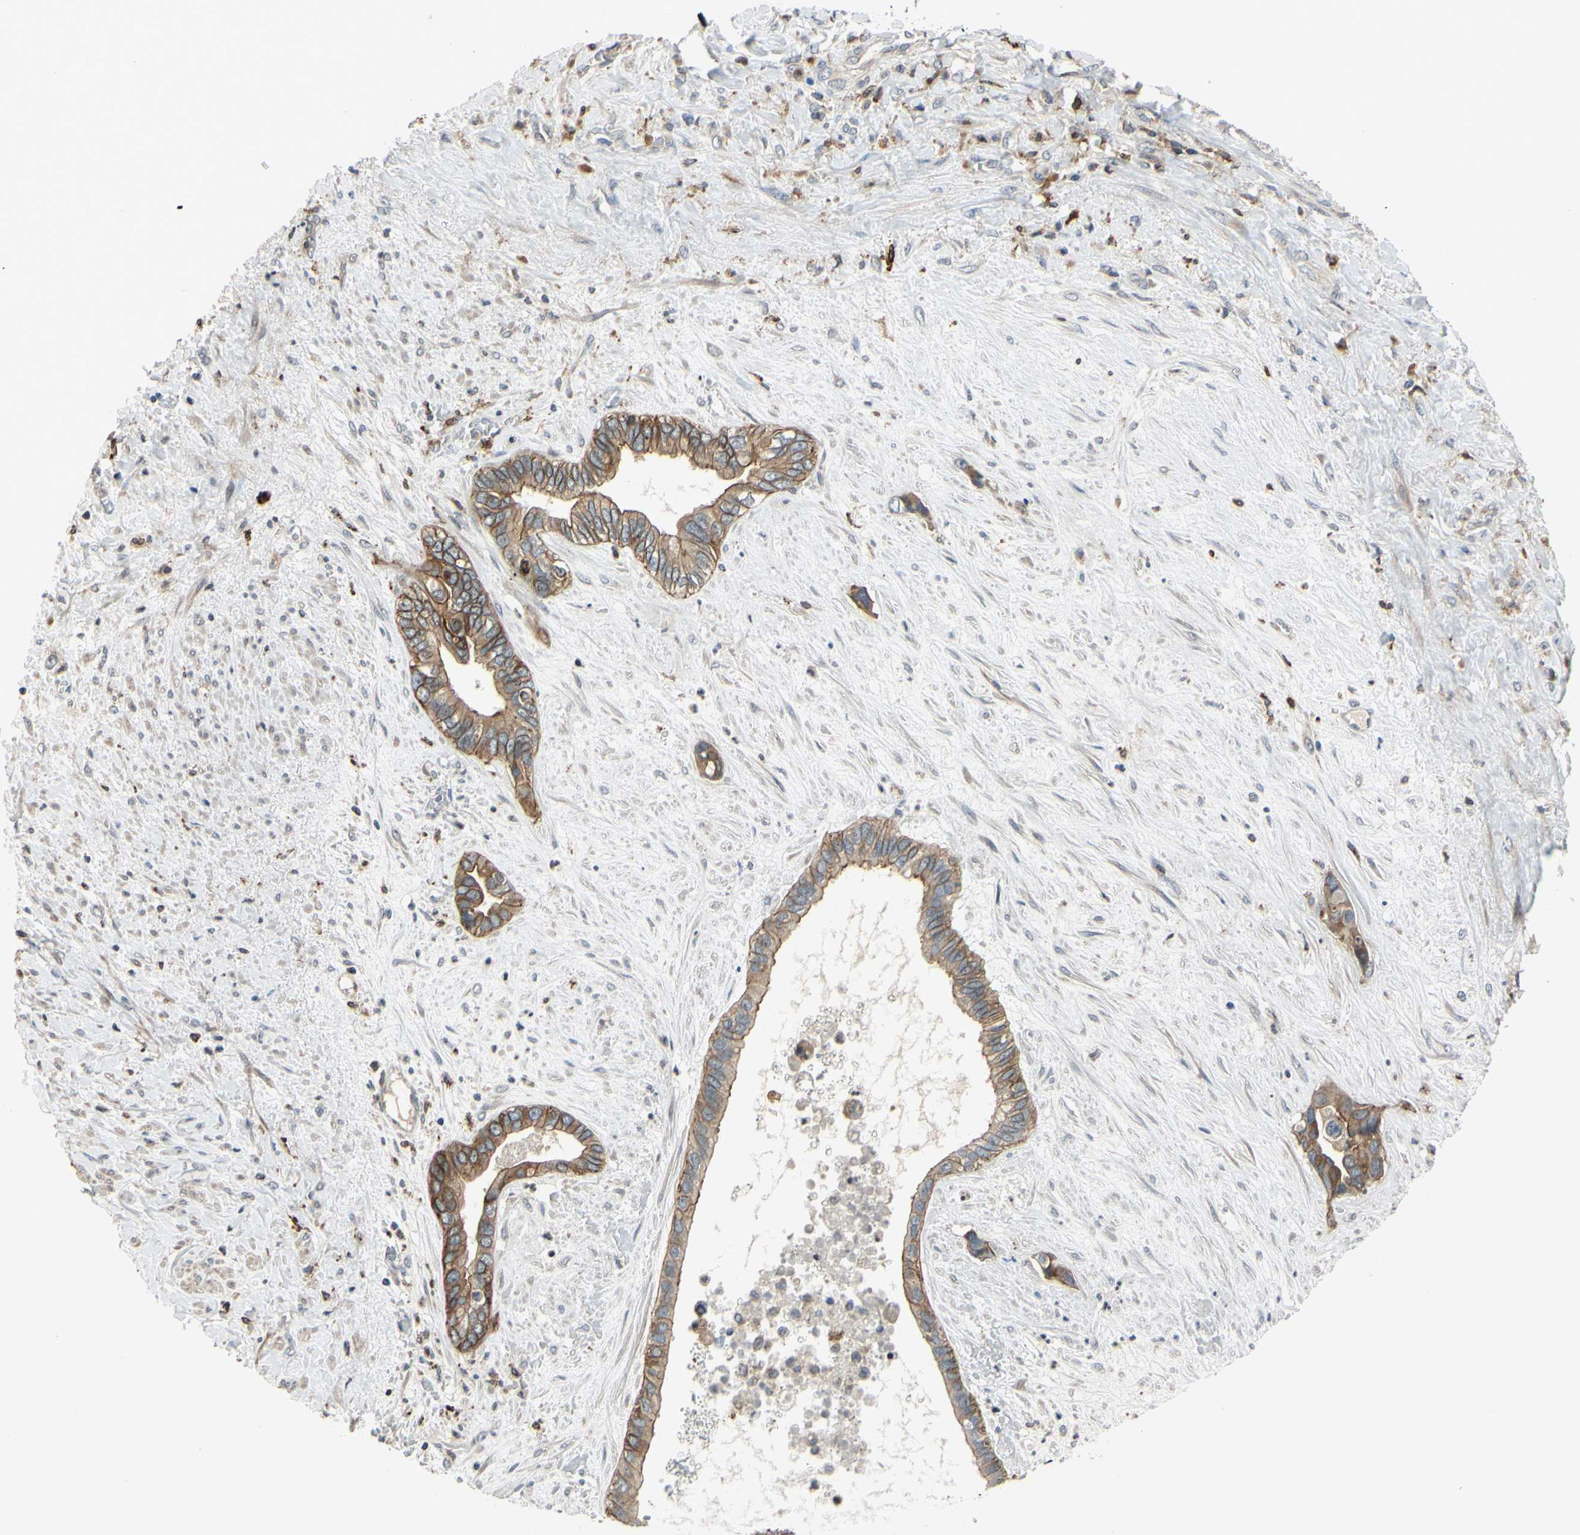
{"staining": {"intensity": "strong", "quantity": ">75%", "location": "cytoplasmic/membranous"}, "tissue": "liver cancer", "cell_type": "Tumor cells", "image_type": "cancer", "snomed": [{"axis": "morphology", "description": "Cholangiocarcinoma"}, {"axis": "topography", "description": "Liver"}], "caption": "Immunohistochemistry (DAB) staining of human liver cancer (cholangiocarcinoma) exhibits strong cytoplasmic/membranous protein positivity in about >75% of tumor cells.", "gene": "PLXNA2", "patient": {"sex": "female", "age": 65}}